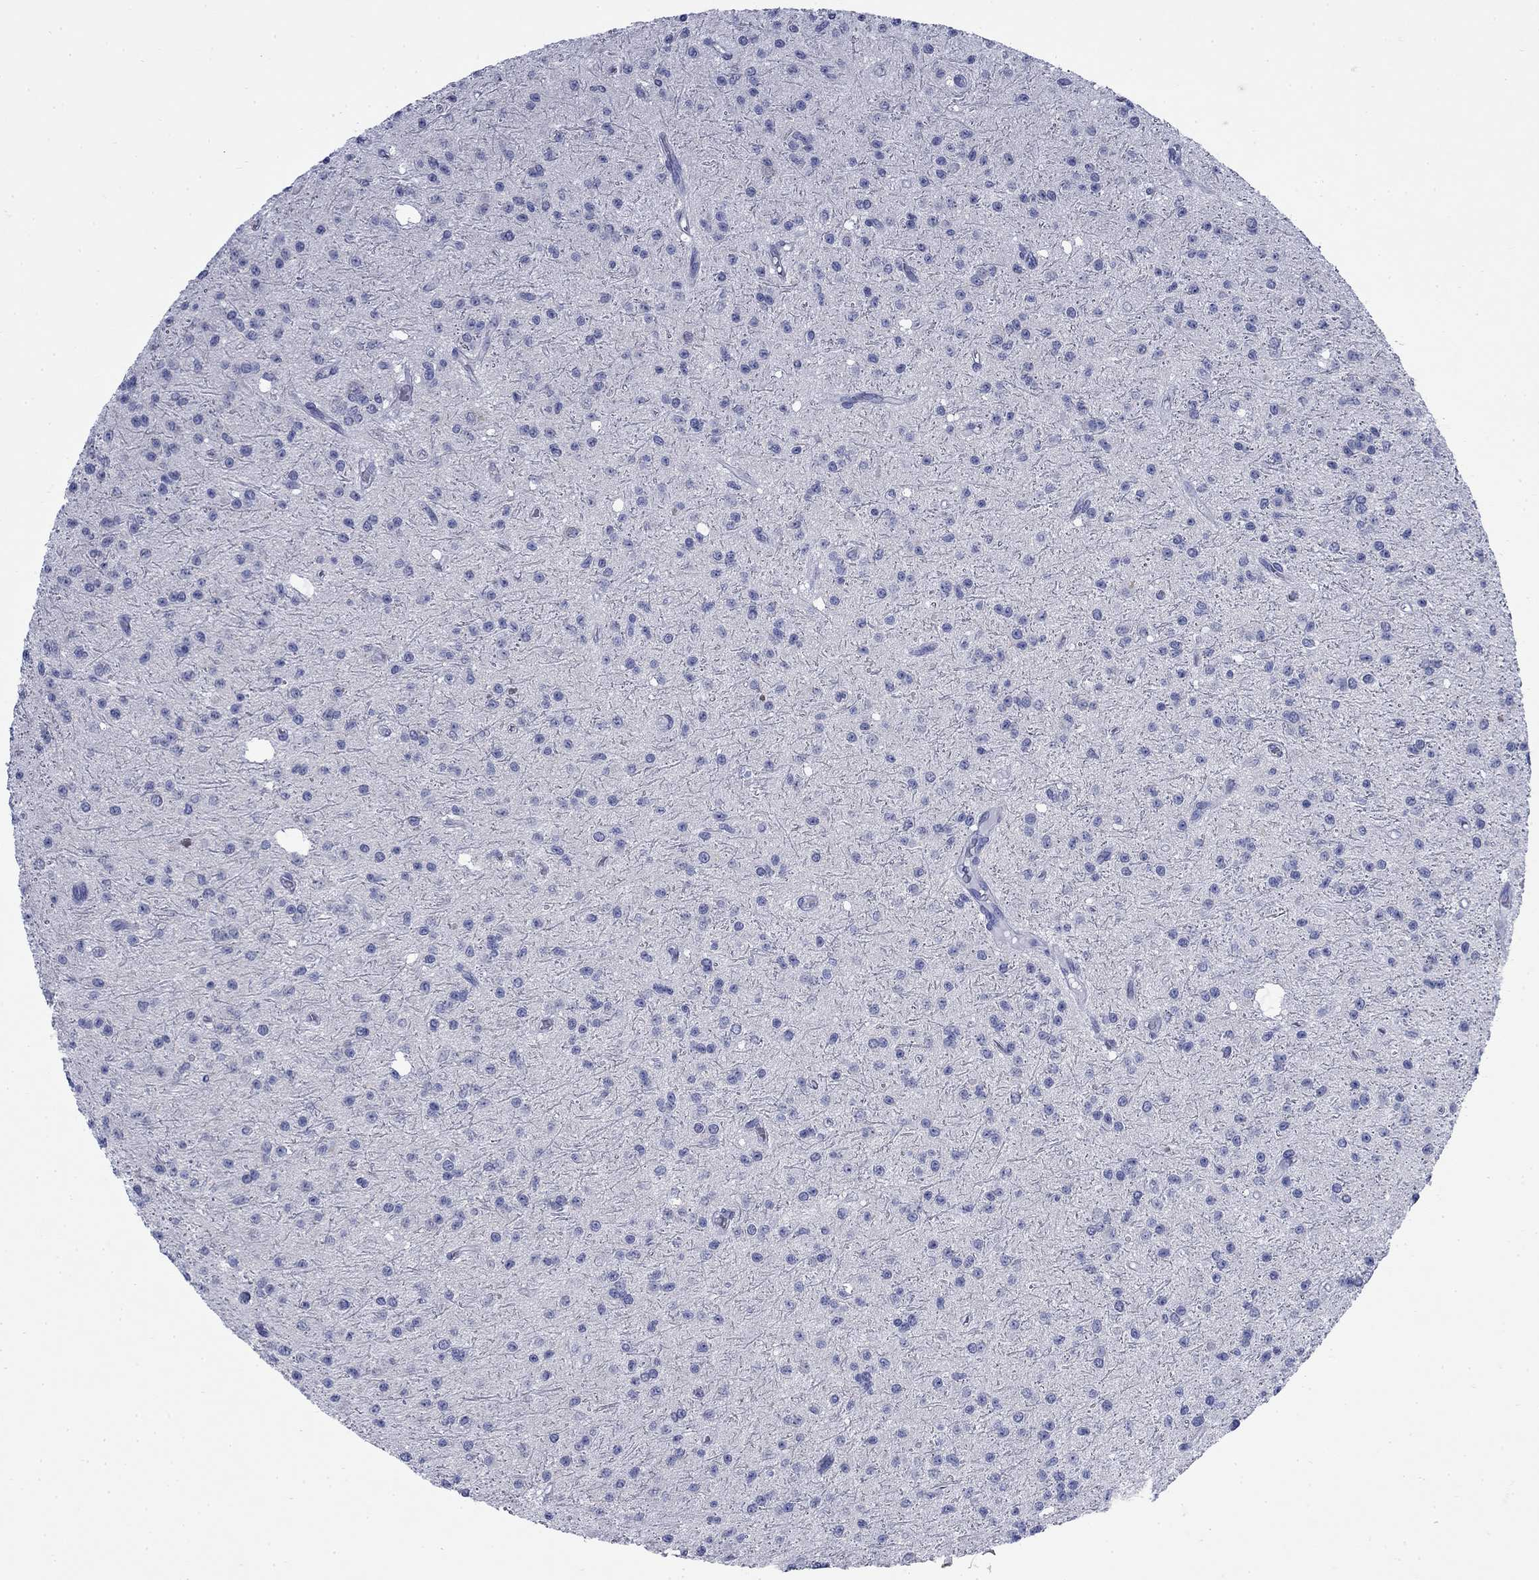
{"staining": {"intensity": "negative", "quantity": "none", "location": "none"}, "tissue": "glioma", "cell_type": "Tumor cells", "image_type": "cancer", "snomed": [{"axis": "morphology", "description": "Glioma, malignant, Low grade"}, {"axis": "topography", "description": "Brain"}], "caption": "Immunohistochemistry of human low-grade glioma (malignant) reveals no positivity in tumor cells.", "gene": "IGF2BP3", "patient": {"sex": "male", "age": 27}}